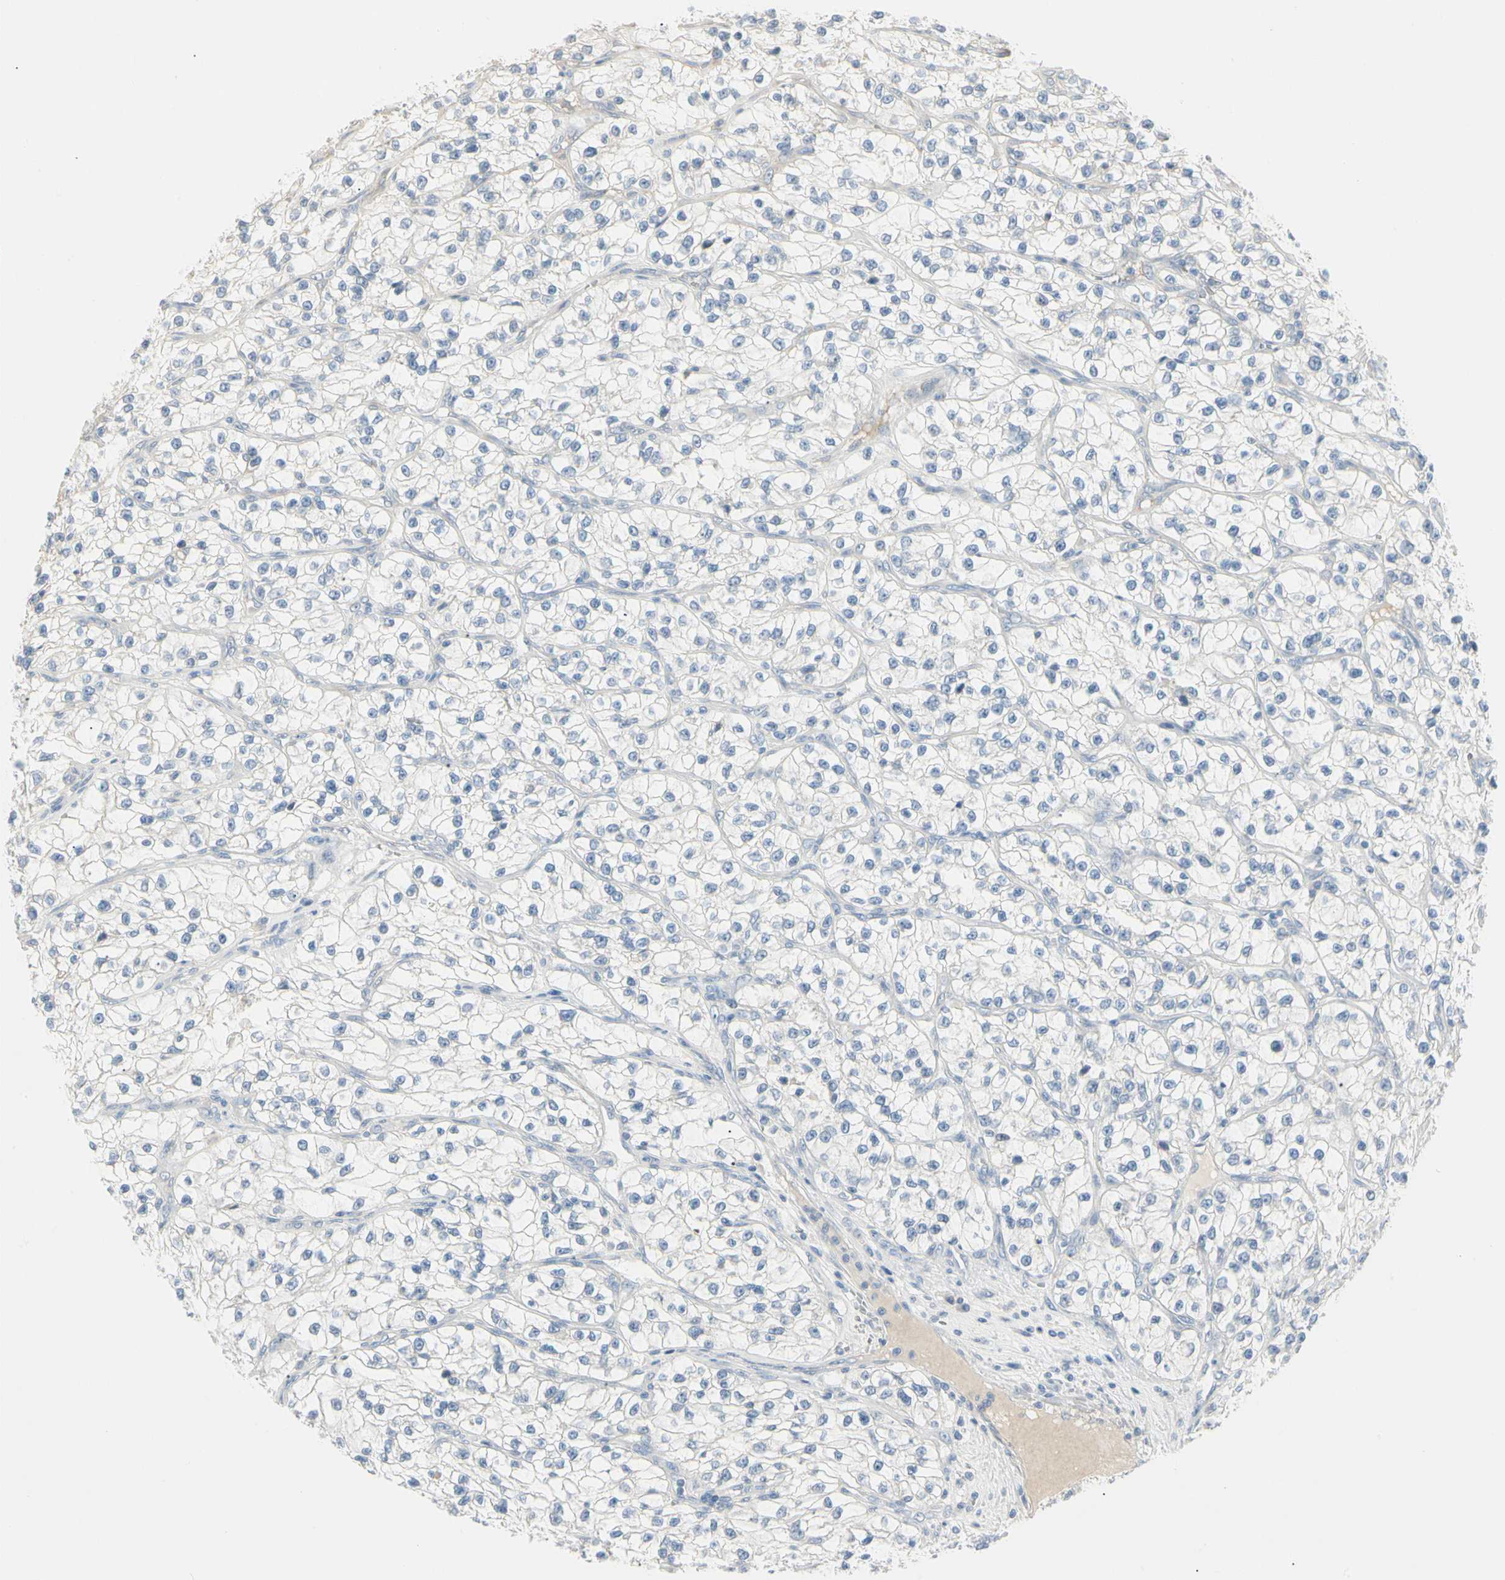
{"staining": {"intensity": "negative", "quantity": "none", "location": "none"}, "tissue": "renal cancer", "cell_type": "Tumor cells", "image_type": "cancer", "snomed": [{"axis": "morphology", "description": "Adenocarcinoma, NOS"}, {"axis": "topography", "description": "Kidney"}], "caption": "Immunohistochemical staining of adenocarcinoma (renal) displays no significant expression in tumor cells.", "gene": "ALDH18A1", "patient": {"sex": "female", "age": 57}}